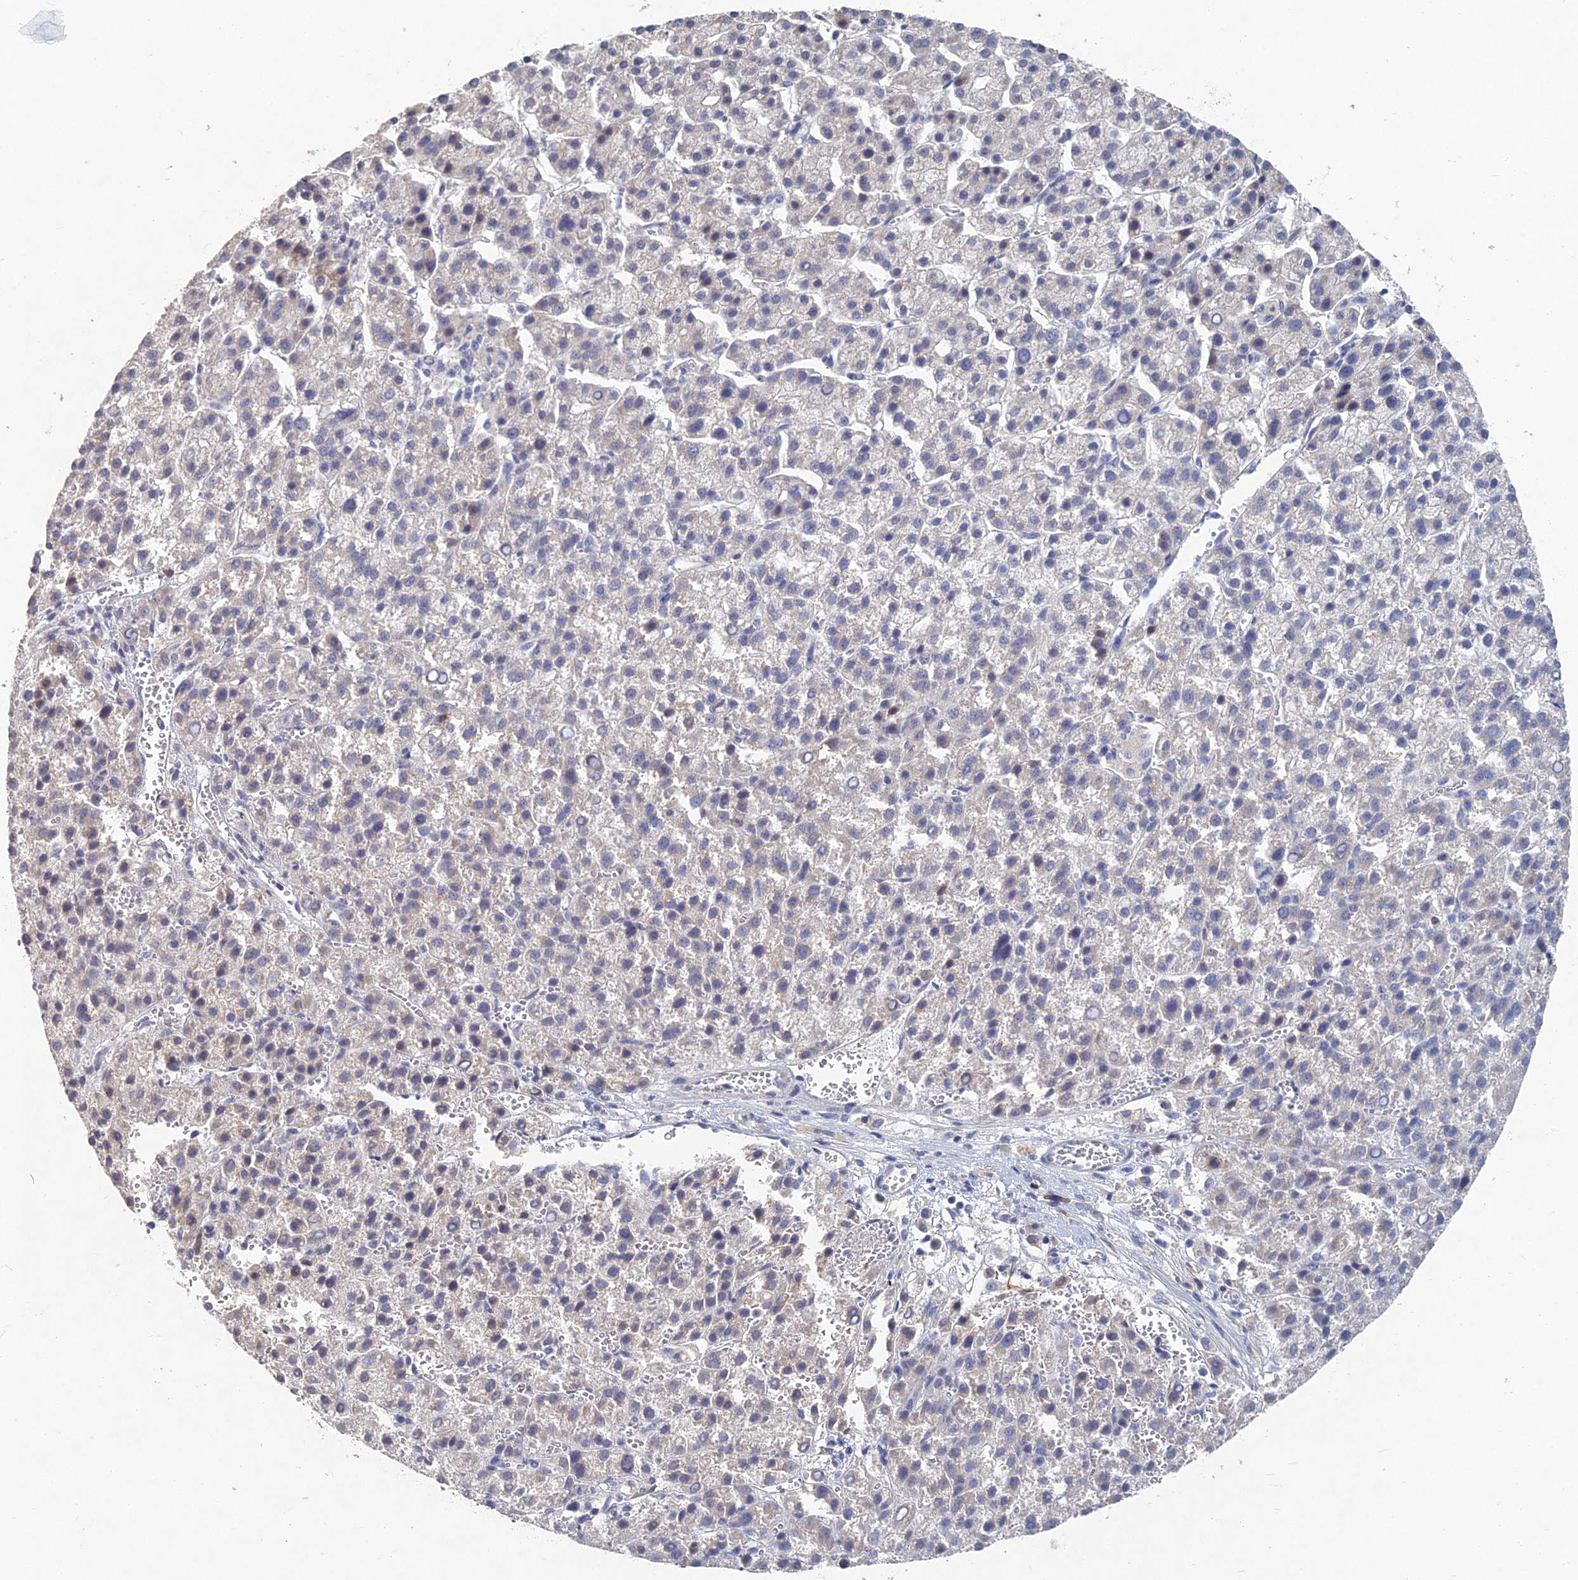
{"staining": {"intensity": "weak", "quantity": "<25%", "location": "cytoplasmic/membranous"}, "tissue": "liver cancer", "cell_type": "Tumor cells", "image_type": "cancer", "snomed": [{"axis": "morphology", "description": "Carcinoma, Hepatocellular, NOS"}, {"axis": "topography", "description": "Liver"}], "caption": "Tumor cells are negative for brown protein staining in liver cancer.", "gene": "GNA15", "patient": {"sex": "female", "age": 58}}